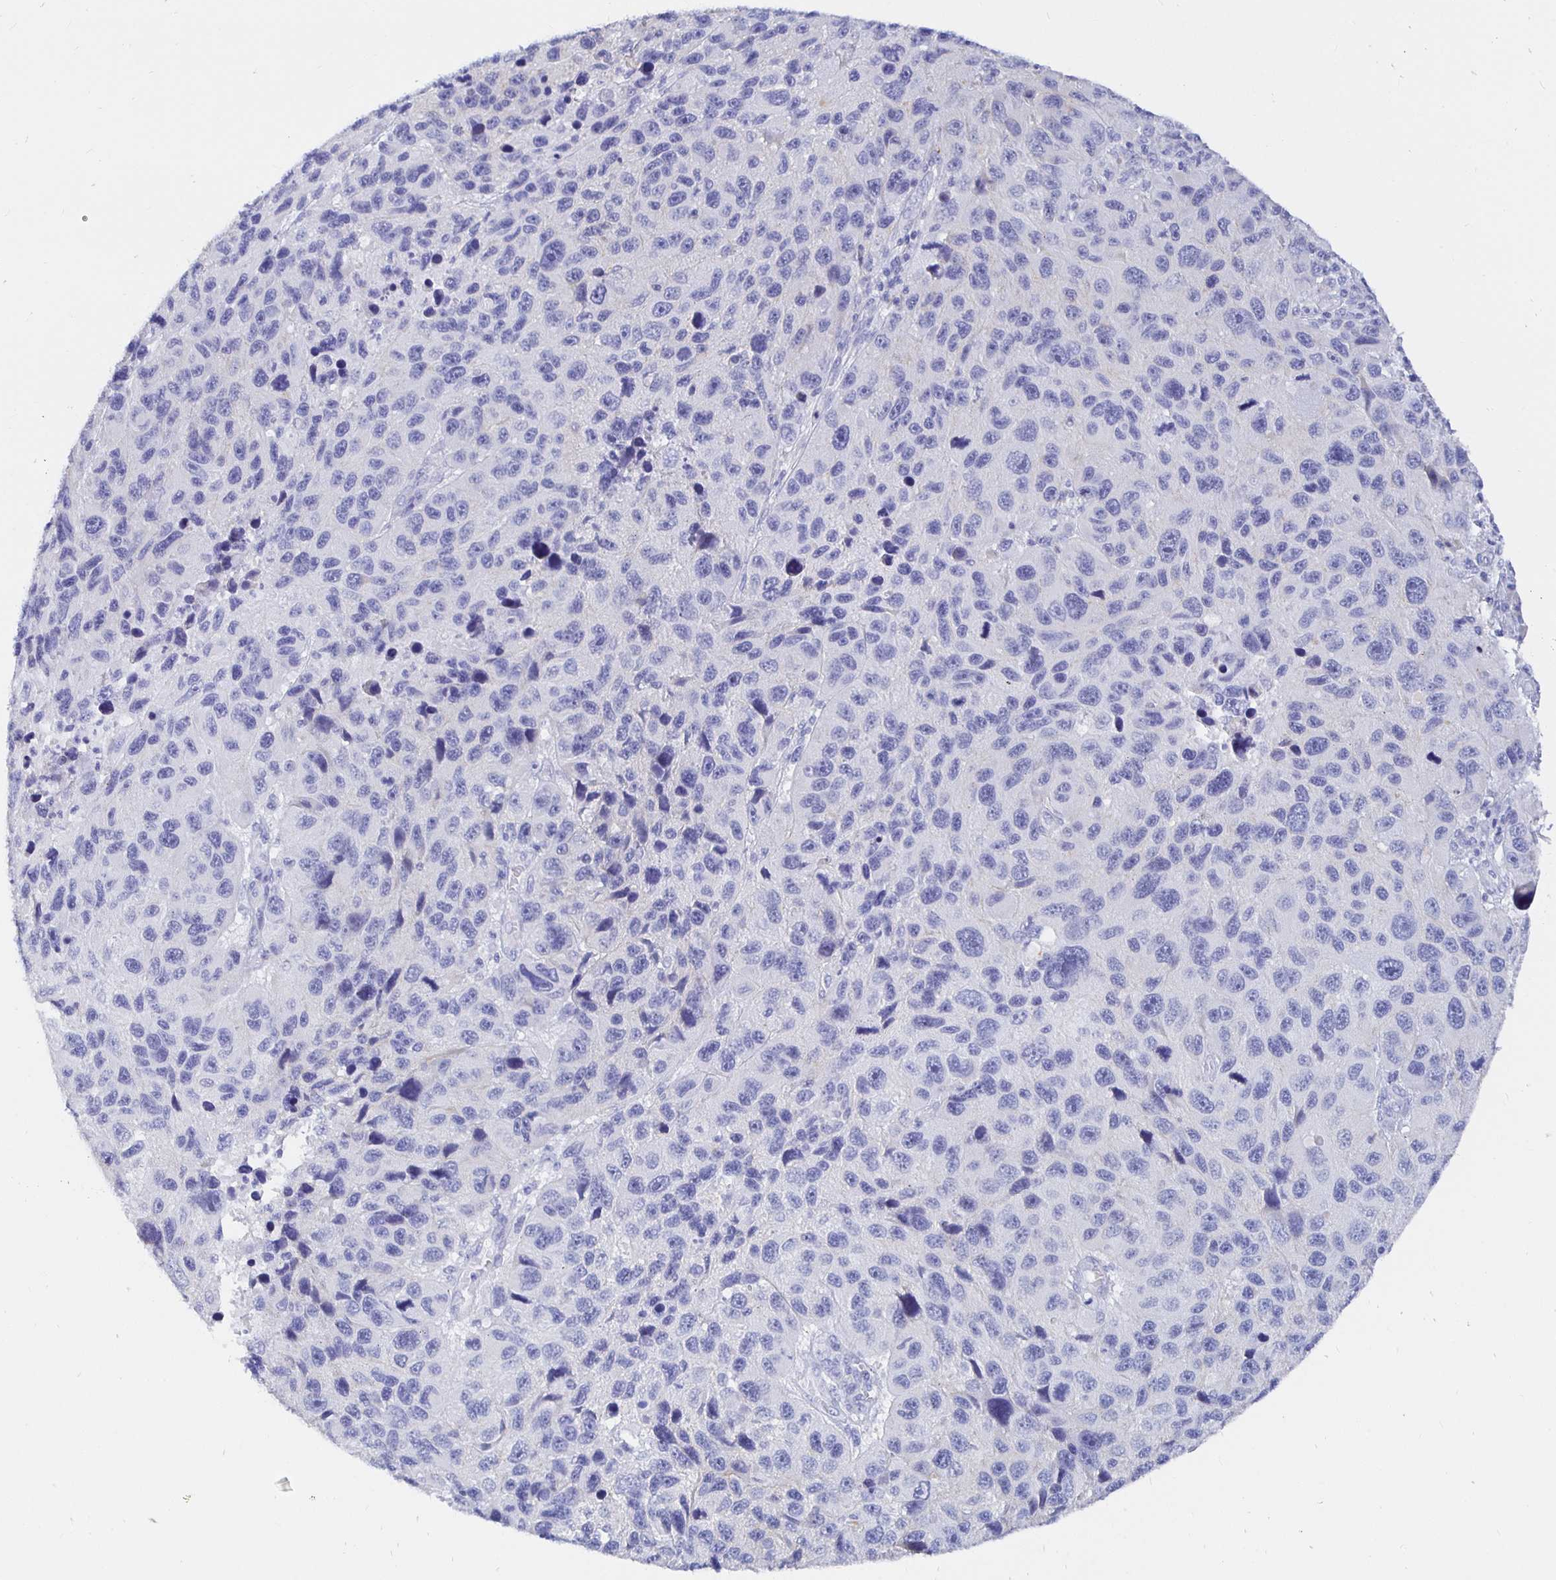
{"staining": {"intensity": "negative", "quantity": "none", "location": "none"}, "tissue": "melanoma", "cell_type": "Tumor cells", "image_type": "cancer", "snomed": [{"axis": "morphology", "description": "Malignant melanoma, NOS"}, {"axis": "topography", "description": "Skin"}], "caption": "High power microscopy micrograph of an immunohistochemistry image of malignant melanoma, revealing no significant expression in tumor cells. (Immunohistochemistry, brightfield microscopy, high magnification).", "gene": "UMOD", "patient": {"sex": "male", "age": 53}}